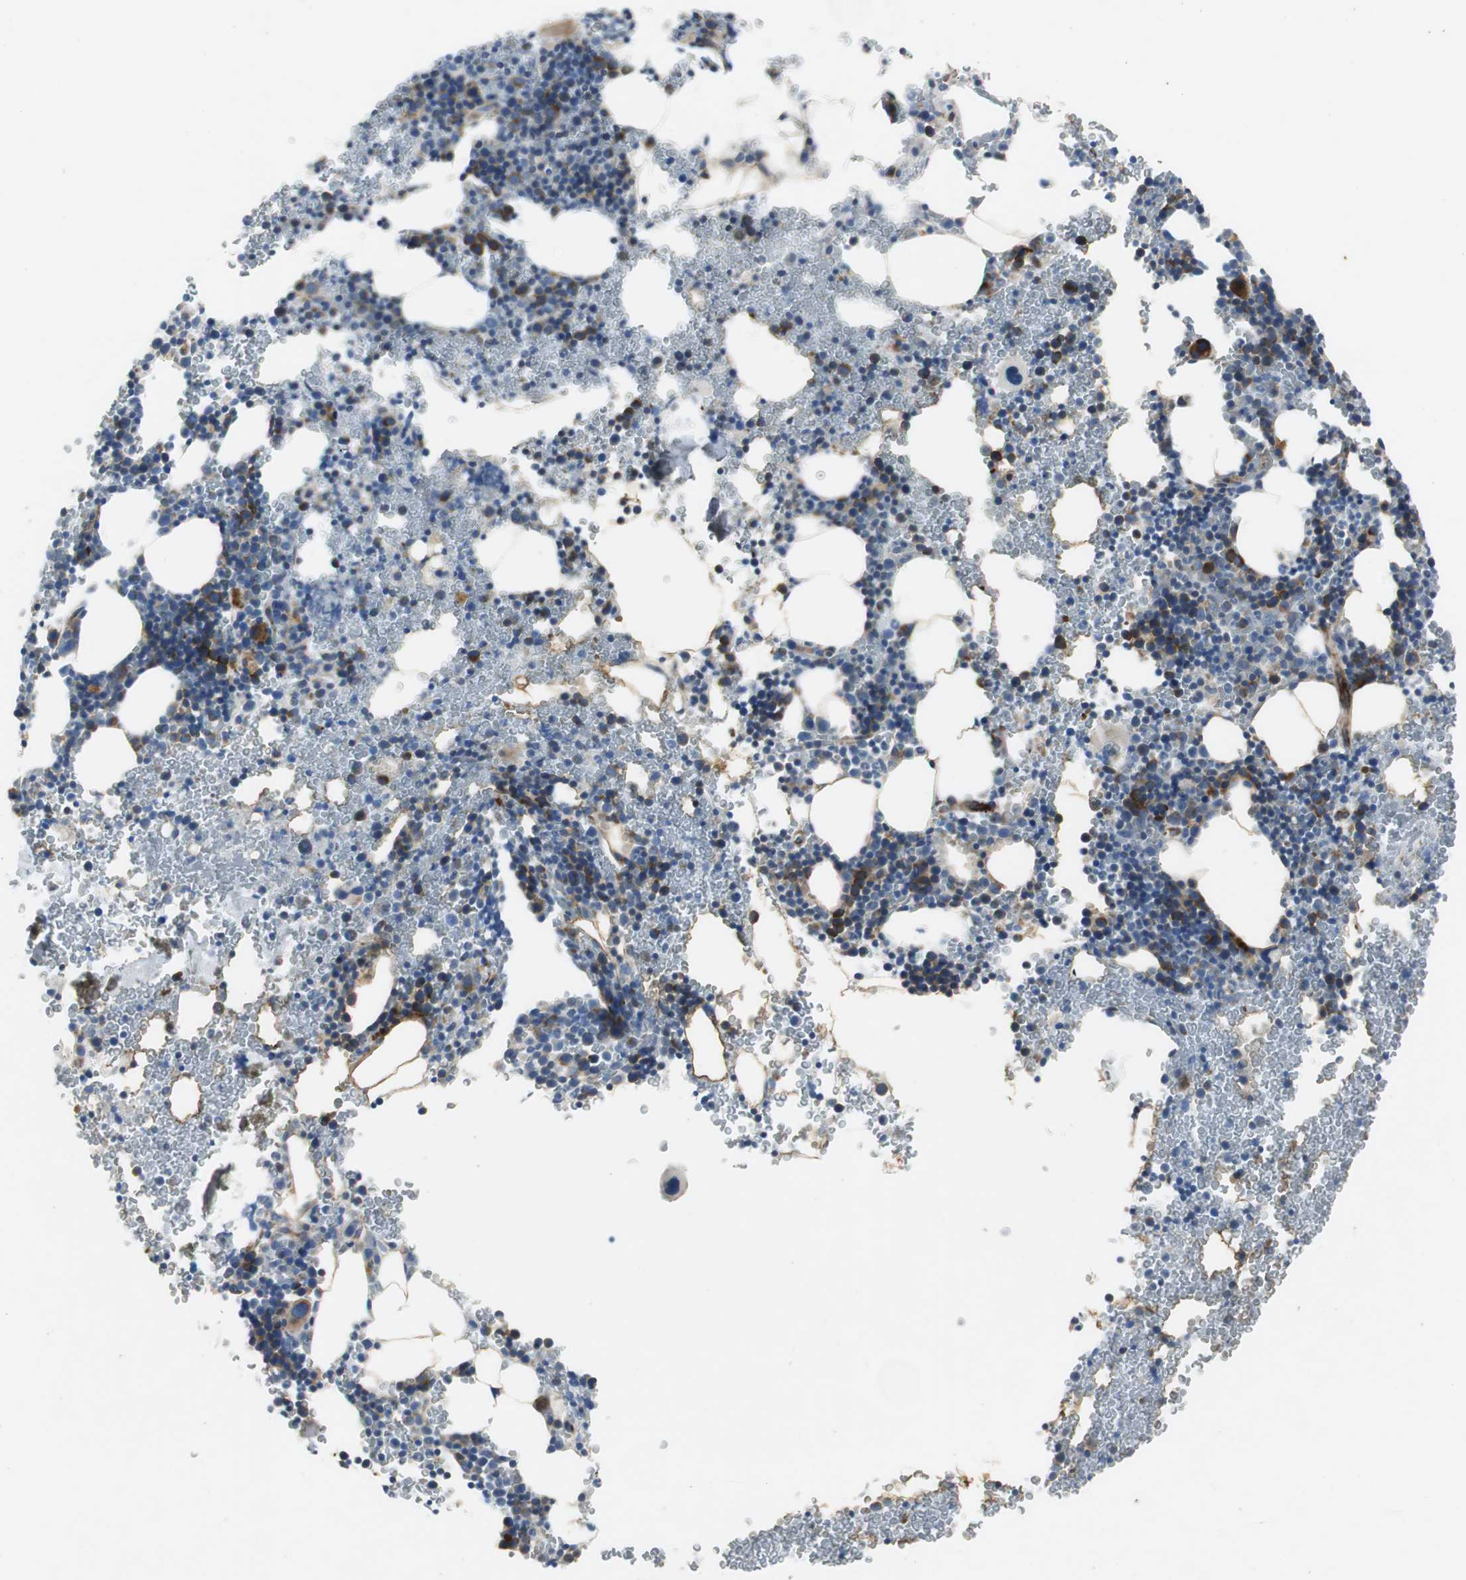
{"staining": {"intensity": "strong", "quantity": "<25%", "location": "cytoplasmic/membranous"}, "tissue": "bone marrow", "cell_type": "Hematopoietic cells", "image_type": "normal", "snomed": [{"axis": "morphology", "description": "Normal tissue, NOS"}, {"axis": "morphology", "description": "Inflammation, NOS"}, {"axis": "topography", "description": "Bone marrow"}], "caption": "Protein staining of benign bone marrow exhibits strong cytoplasmic/membranous staining in approximately <25% of hematopoietic cells.", "gene": "BBC3", "patient": {"sex": "male", "age": 22}}